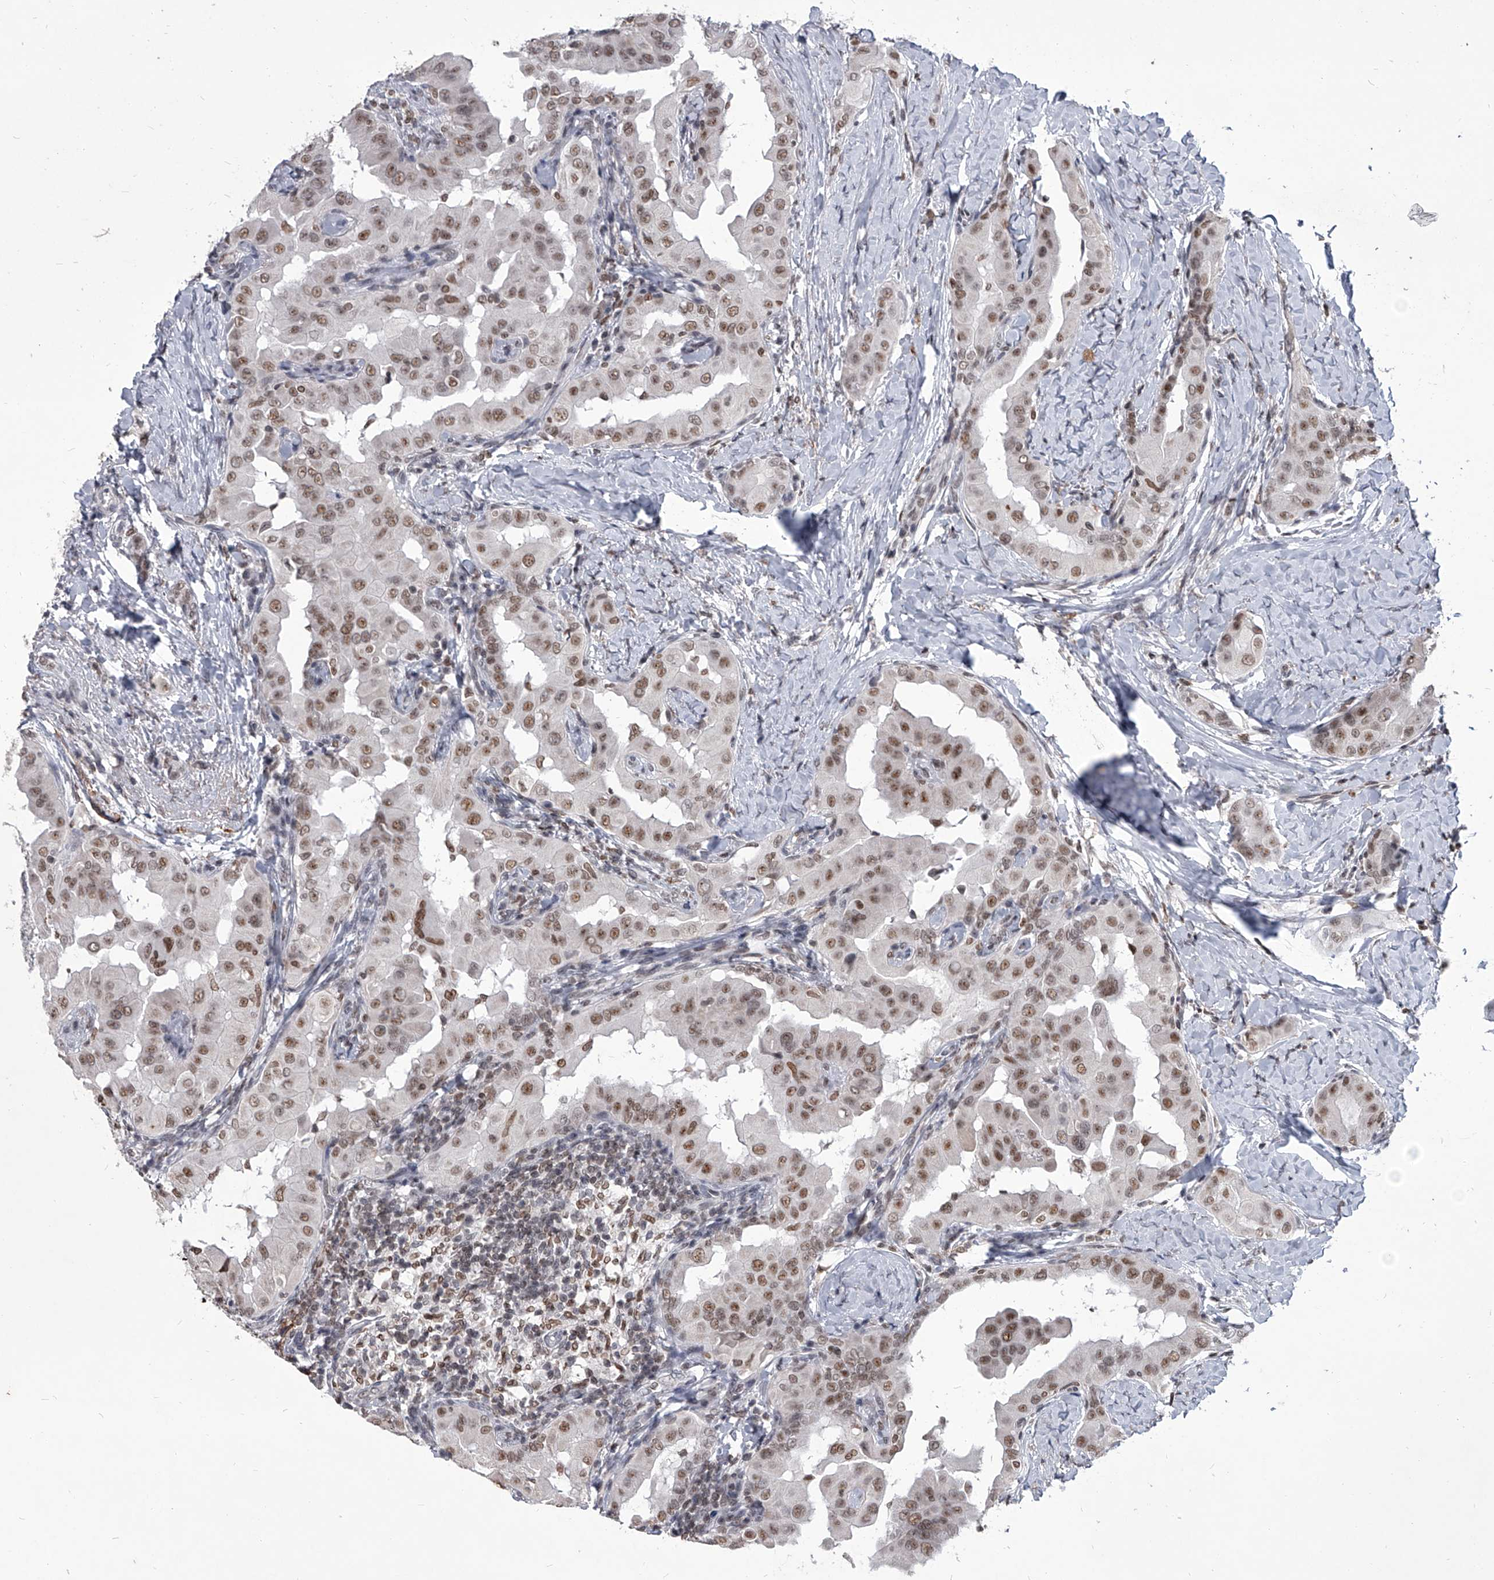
{"staining": {"intensity": "moderate", "quantity": ">75%", "location": "nuclear"}, "tissue": "thyroid cancer", "cell_type": "Tumor cells", "image_type": "cancer", "snomed": [{"axis": "morphology", "description": "Papillary adenocarcinoma, NOS"}, {"axis": "topography", "description": "Thyroid gland"}], "caption": "Papillary adenocarcinoma (thyroid) stained with immunohistochemistry reveals moderate nuclear positivity in about >75% of tumor cells.", "gene": "PPIL4", "patient": {"sex": "male", "age": 33}}